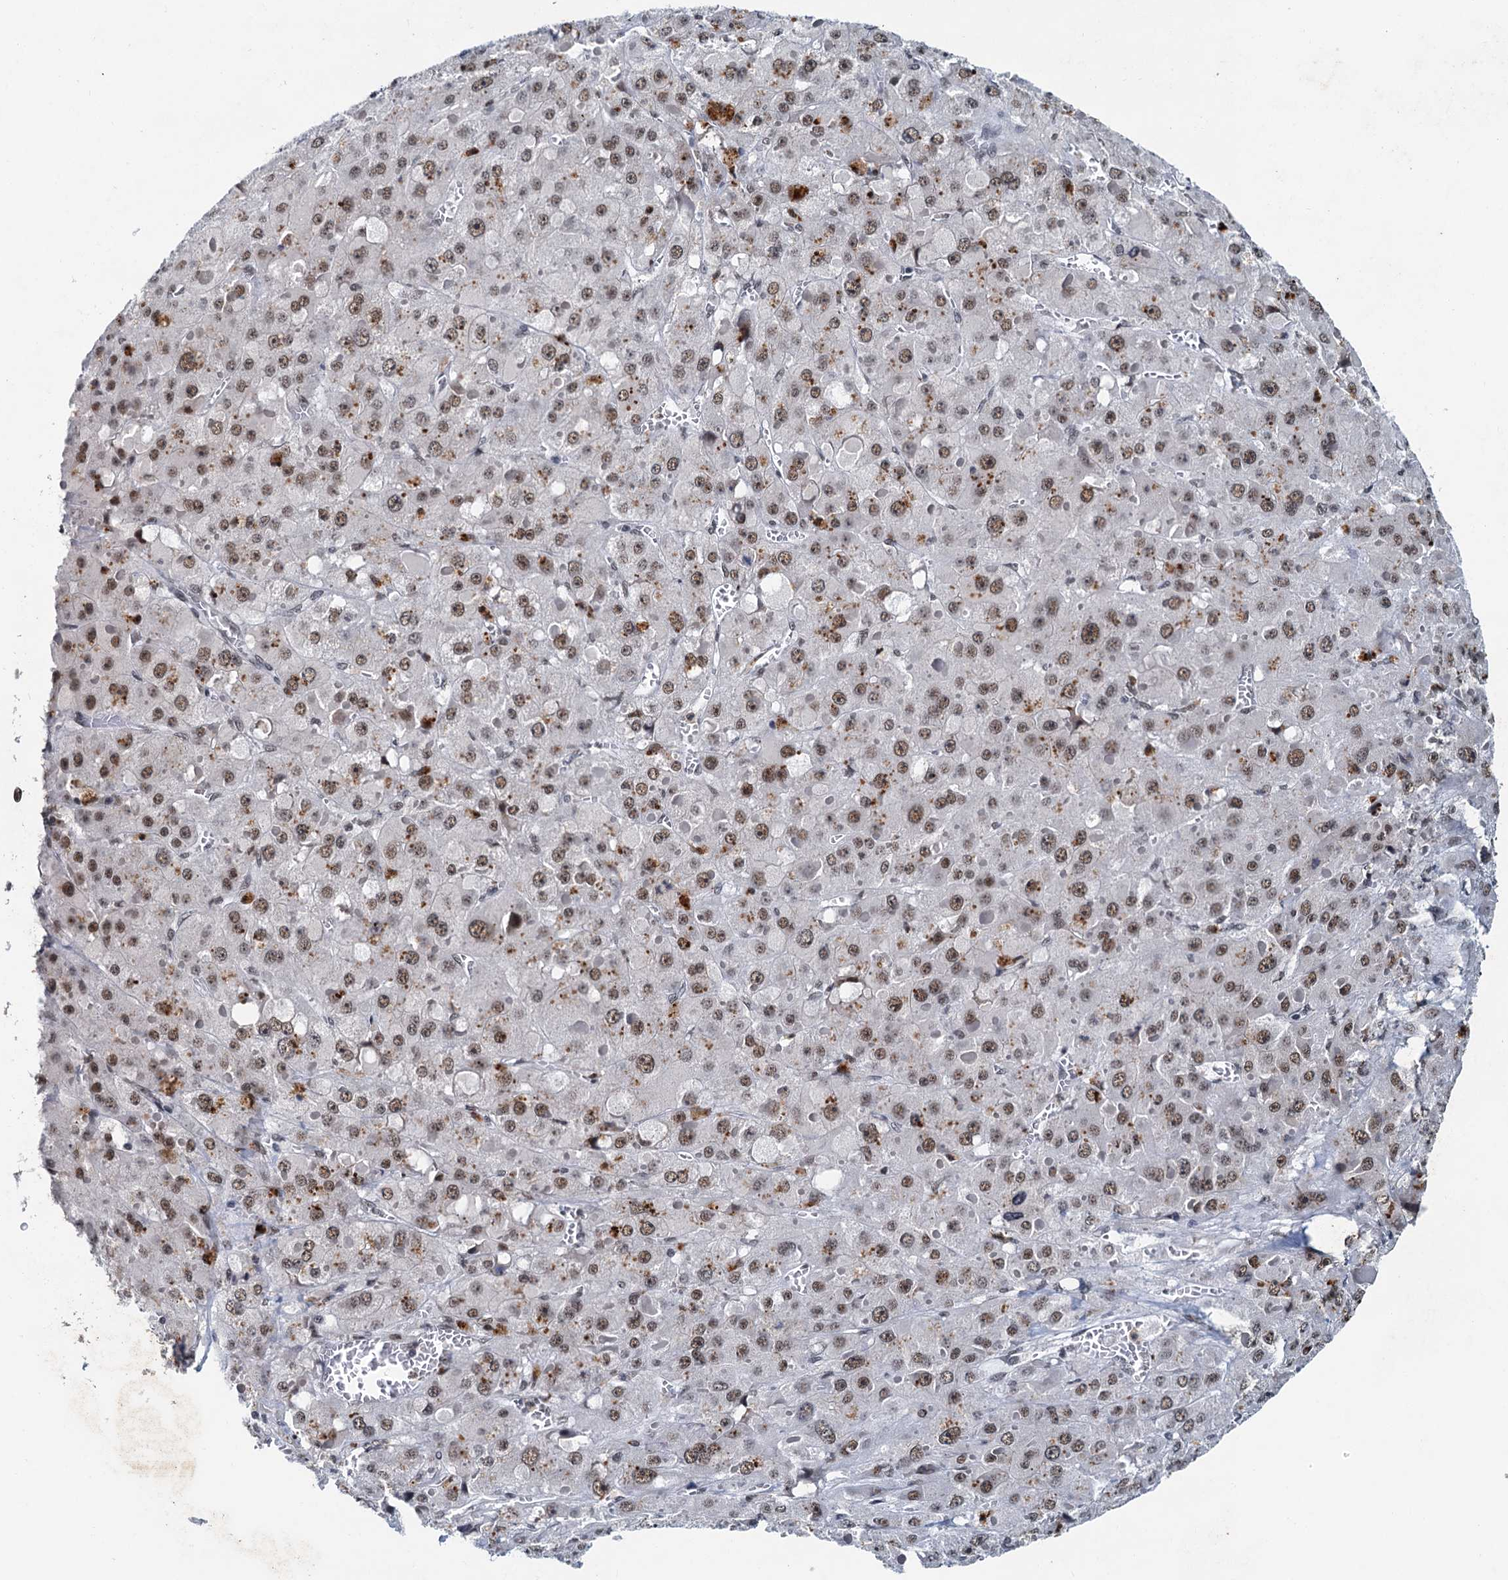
{"staining": {"intensity": "moderate", "quantity": ">75%", "location": "nuclear"}, "tissue": "liver cancer", "cell_type": "Tumor cells", "image_type": "cancer", "snomed": [{"axis": "morphology", "description": "Carcinoma, Hepatocellular, NOS"}, {"axis": "topography", "description": "Liver"}], "caption": "High-magnification brightfield microscopy of hepatocellular carcinoma (liver) stained with DAB (brown) and counterstained with hematoxylin (blue). tumor cells exhibit moderate nuclear staining is present in about>75% of cells.", "gene": "SNRPD1", "patient": {"sex": "female", "age": 73}}